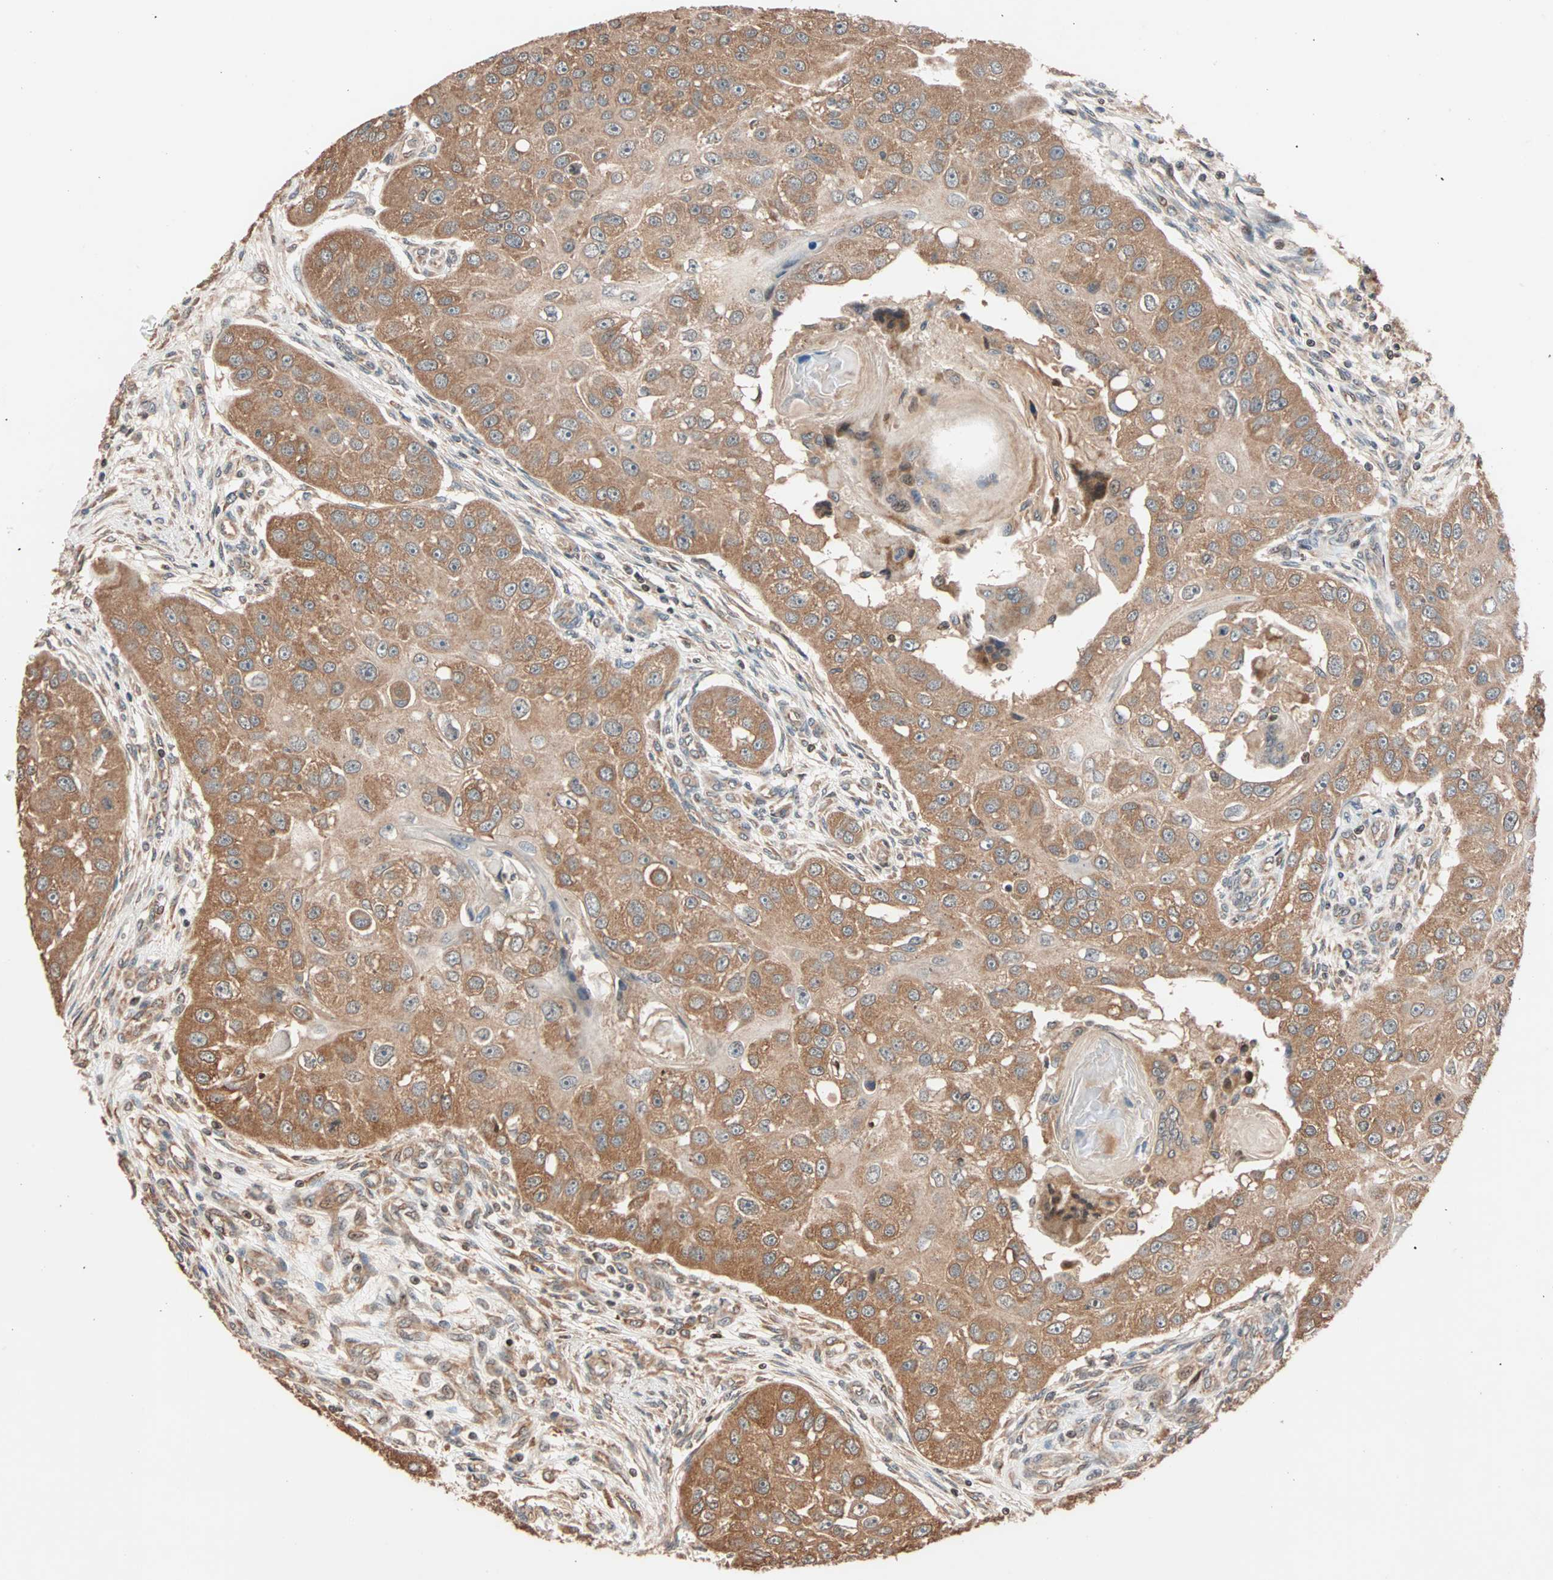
{"staining": {"intensity": "moderate", "quantity": ">75%", "location": "cytoplasmic/membranous"}, "tissue": "head and neck cancer", "cell_type": "Tumor cells", "image_type": "cancer", "snomed": [{"axis": "morphology", "description": "Normal tissue, NOS"}, {"axis": "morphology", "description": "Squamous cell carcinoma, NOS"}, {"axis": "topography", "description": "Skeletal muscle"}, {"axis": "topography", "description": "Head-Neck"}], "caption": "An image showing moderate cytoplasmic/membranous positivity in about >75% of tumor cells in head and neck cancer, as visualized by brown immunohistochemical staining.", "gene": "HECW1", "patient": {"sex": "male", "age": 51}}